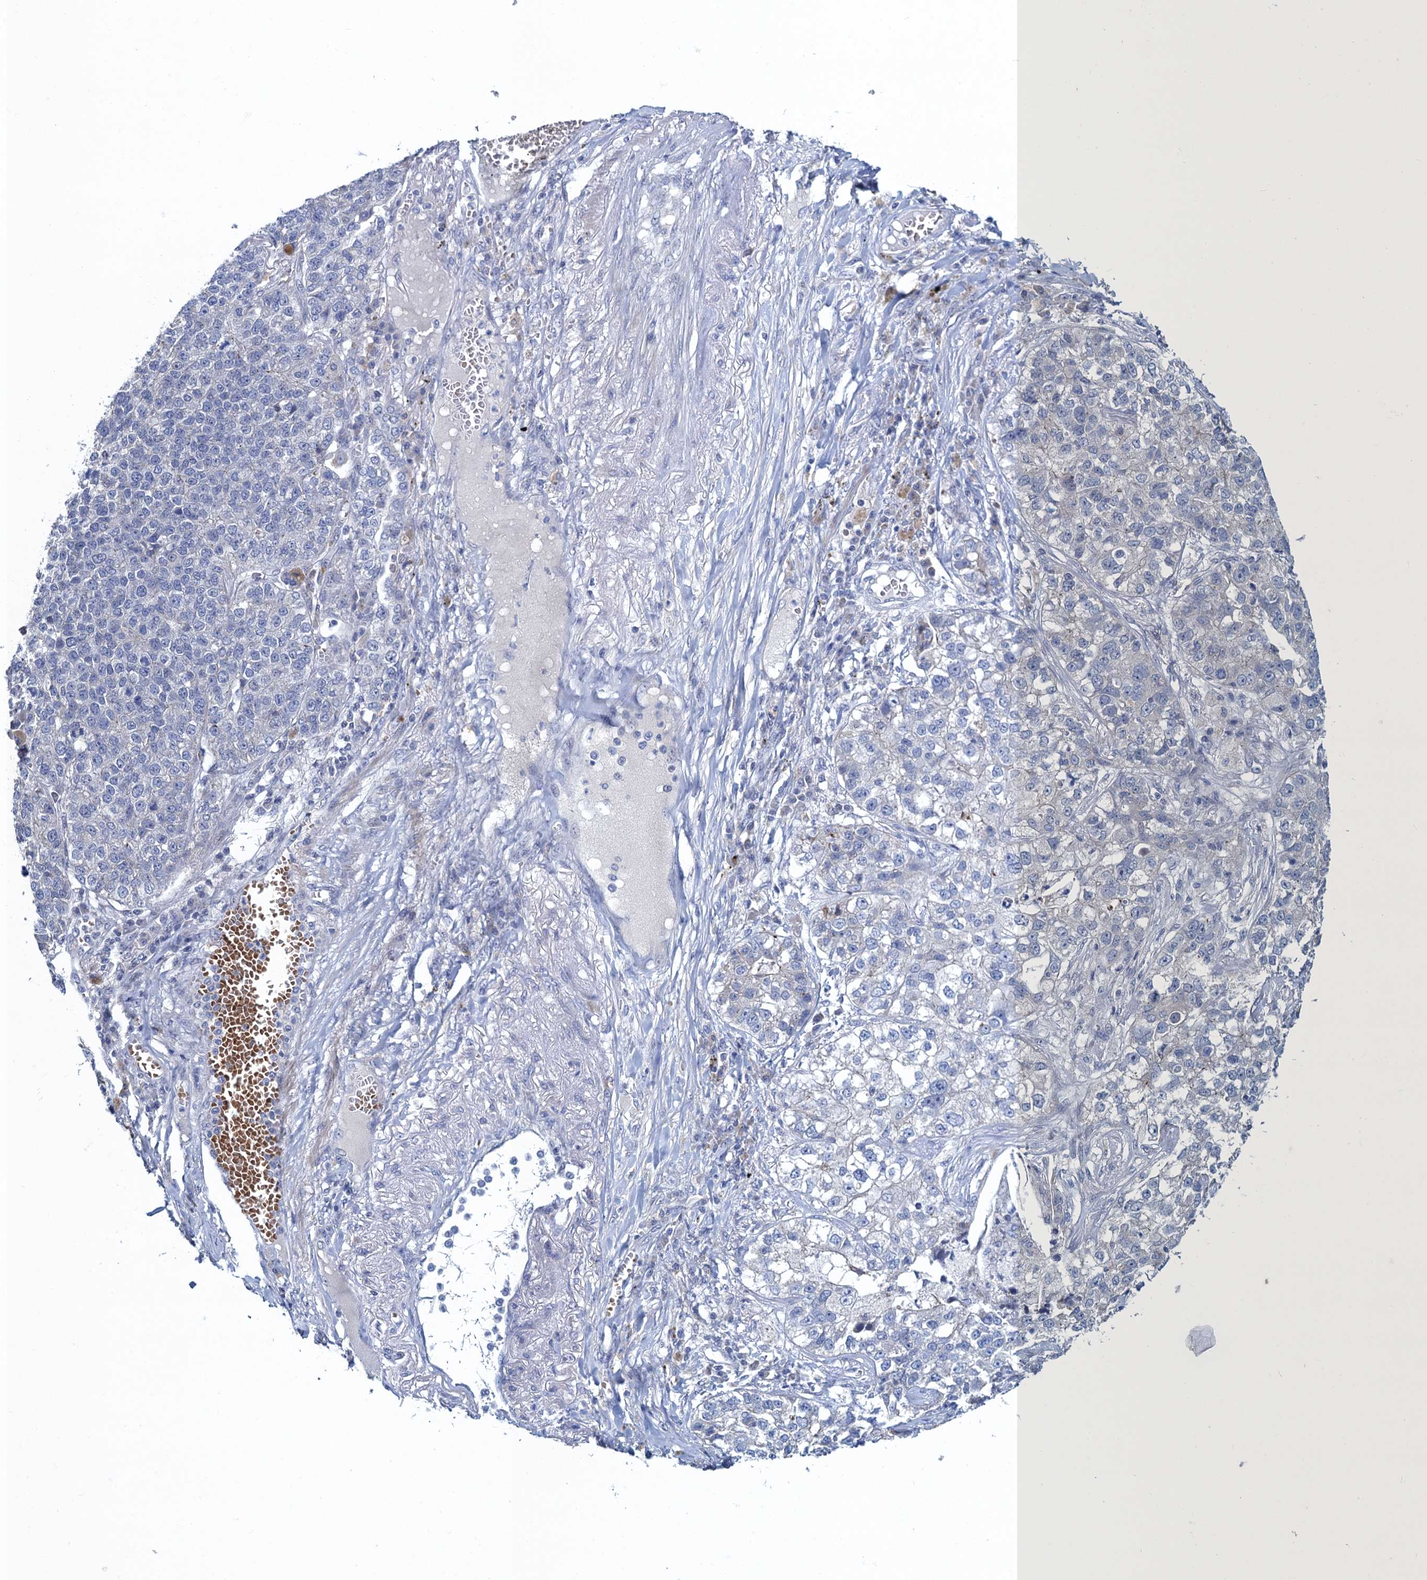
{"staining": {"intensity": "negative", "quantity": "none", "location": "none"}, "tissue": "lung cancer", "cell_type": "Tumor cells", "image_type": "cancer", "snomed": [{"axis": "morphology", "description": "Adenocarcinoma, NOS"}, {"axis": "topography", "description": "Lung"}], "caption": "A high-resolution image shows IHC staining of lung cancer, which demonstrates no significant expression in tumor cells.", "gene": "ATOSA", "patient": {"sex": "male", "age": 49}}